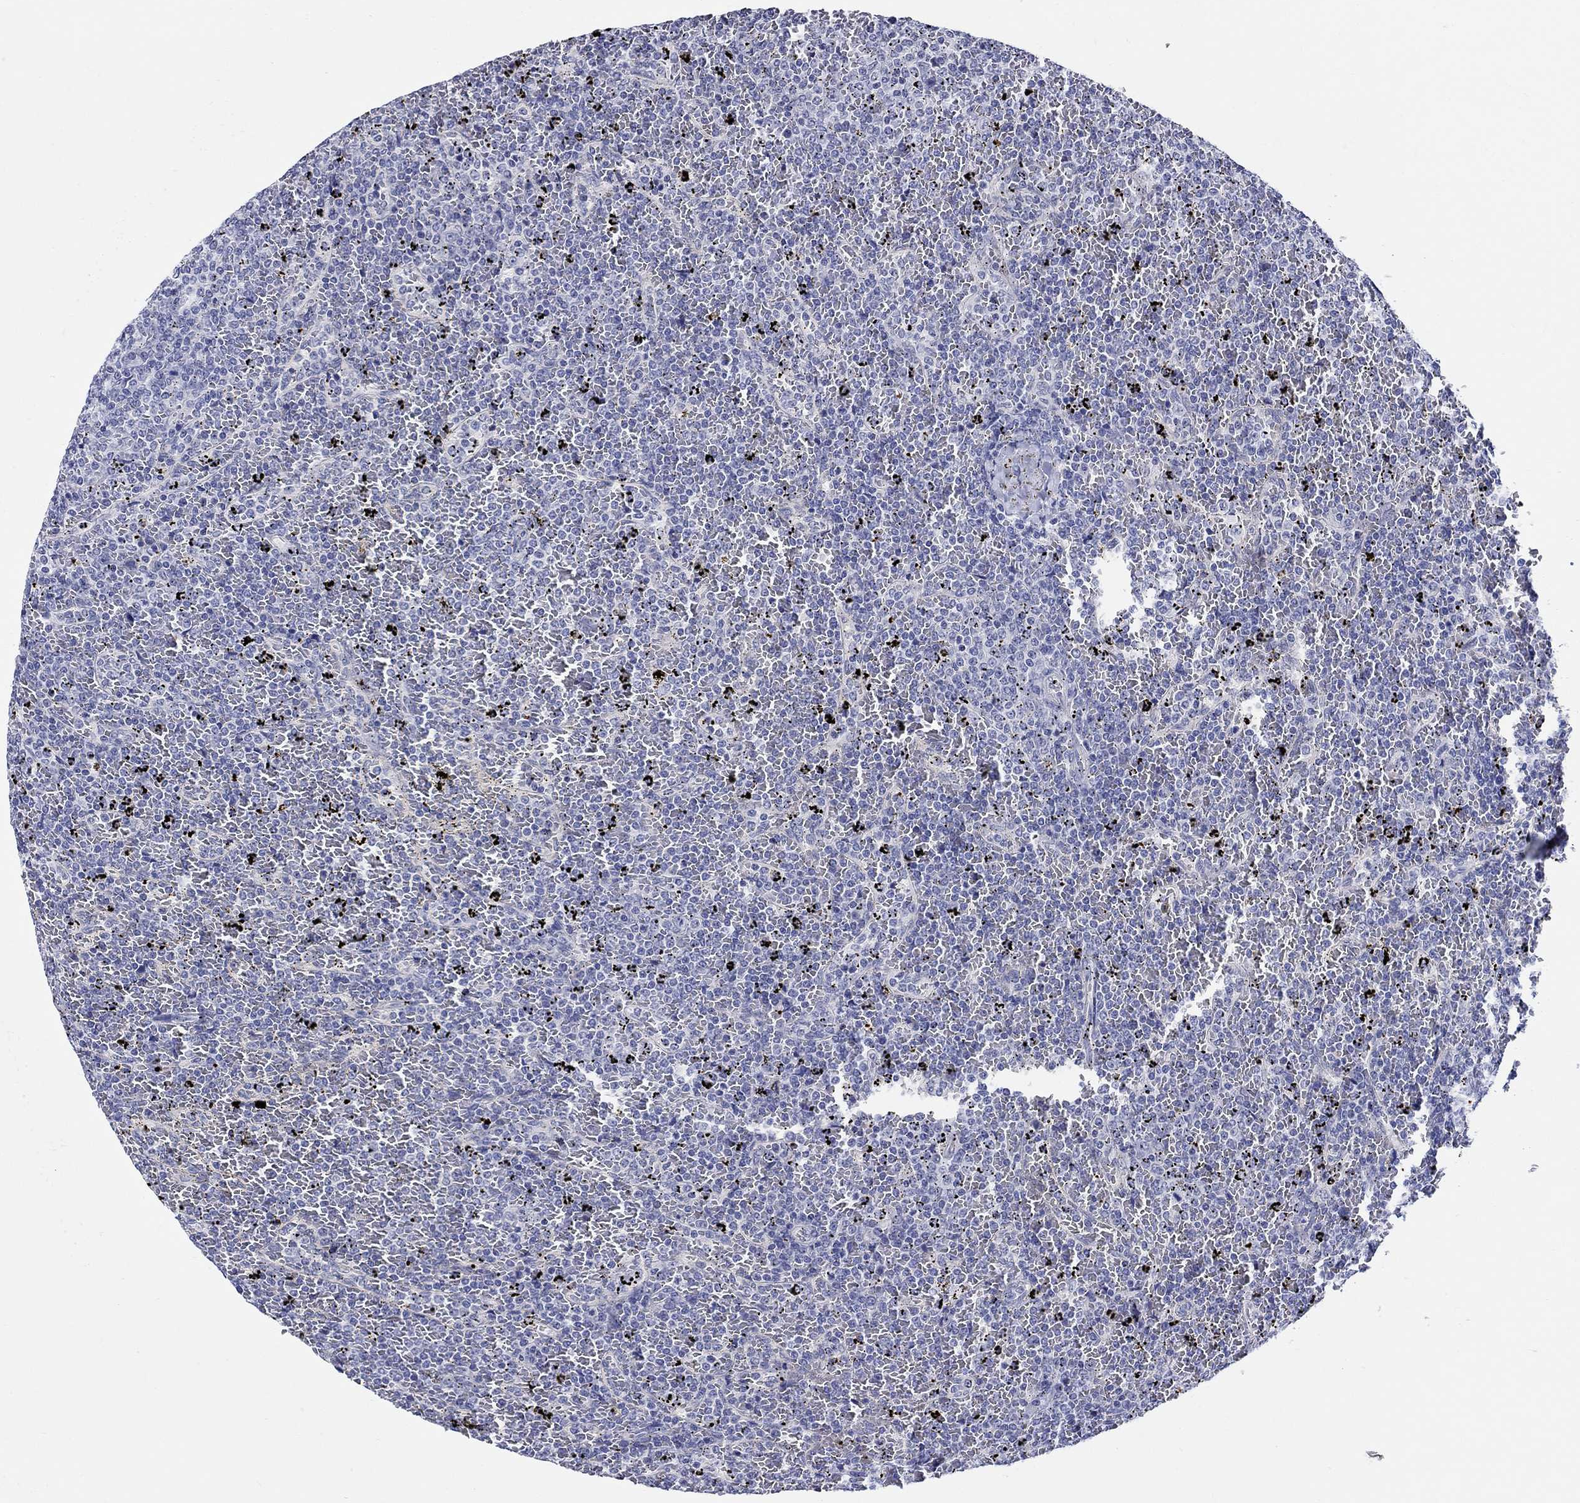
{"staining": {"intensity": "negative", "quantity": "none", "location": "none"}, "tissue": "lymphoma", "cell_type": "Tumor cells", "image_type": "cancer", "snomed": [{"axis": "morphology", "description": "Malignant lymphoma, non-Hodgkin's type, Low grade"}, {"axis": "topography", "description": "Spleen"}], "caption": "Tumor cells show no significant positivity in low-grade malignant lymphoma, non-Hodgkin's type. (Brightfield microscopy of DAB (3,3'-diaminobenzidine) immunohistochemistry at high magnification).", "gene": "SLC30A3", "patient": {"sex": "female", "age": 77}}